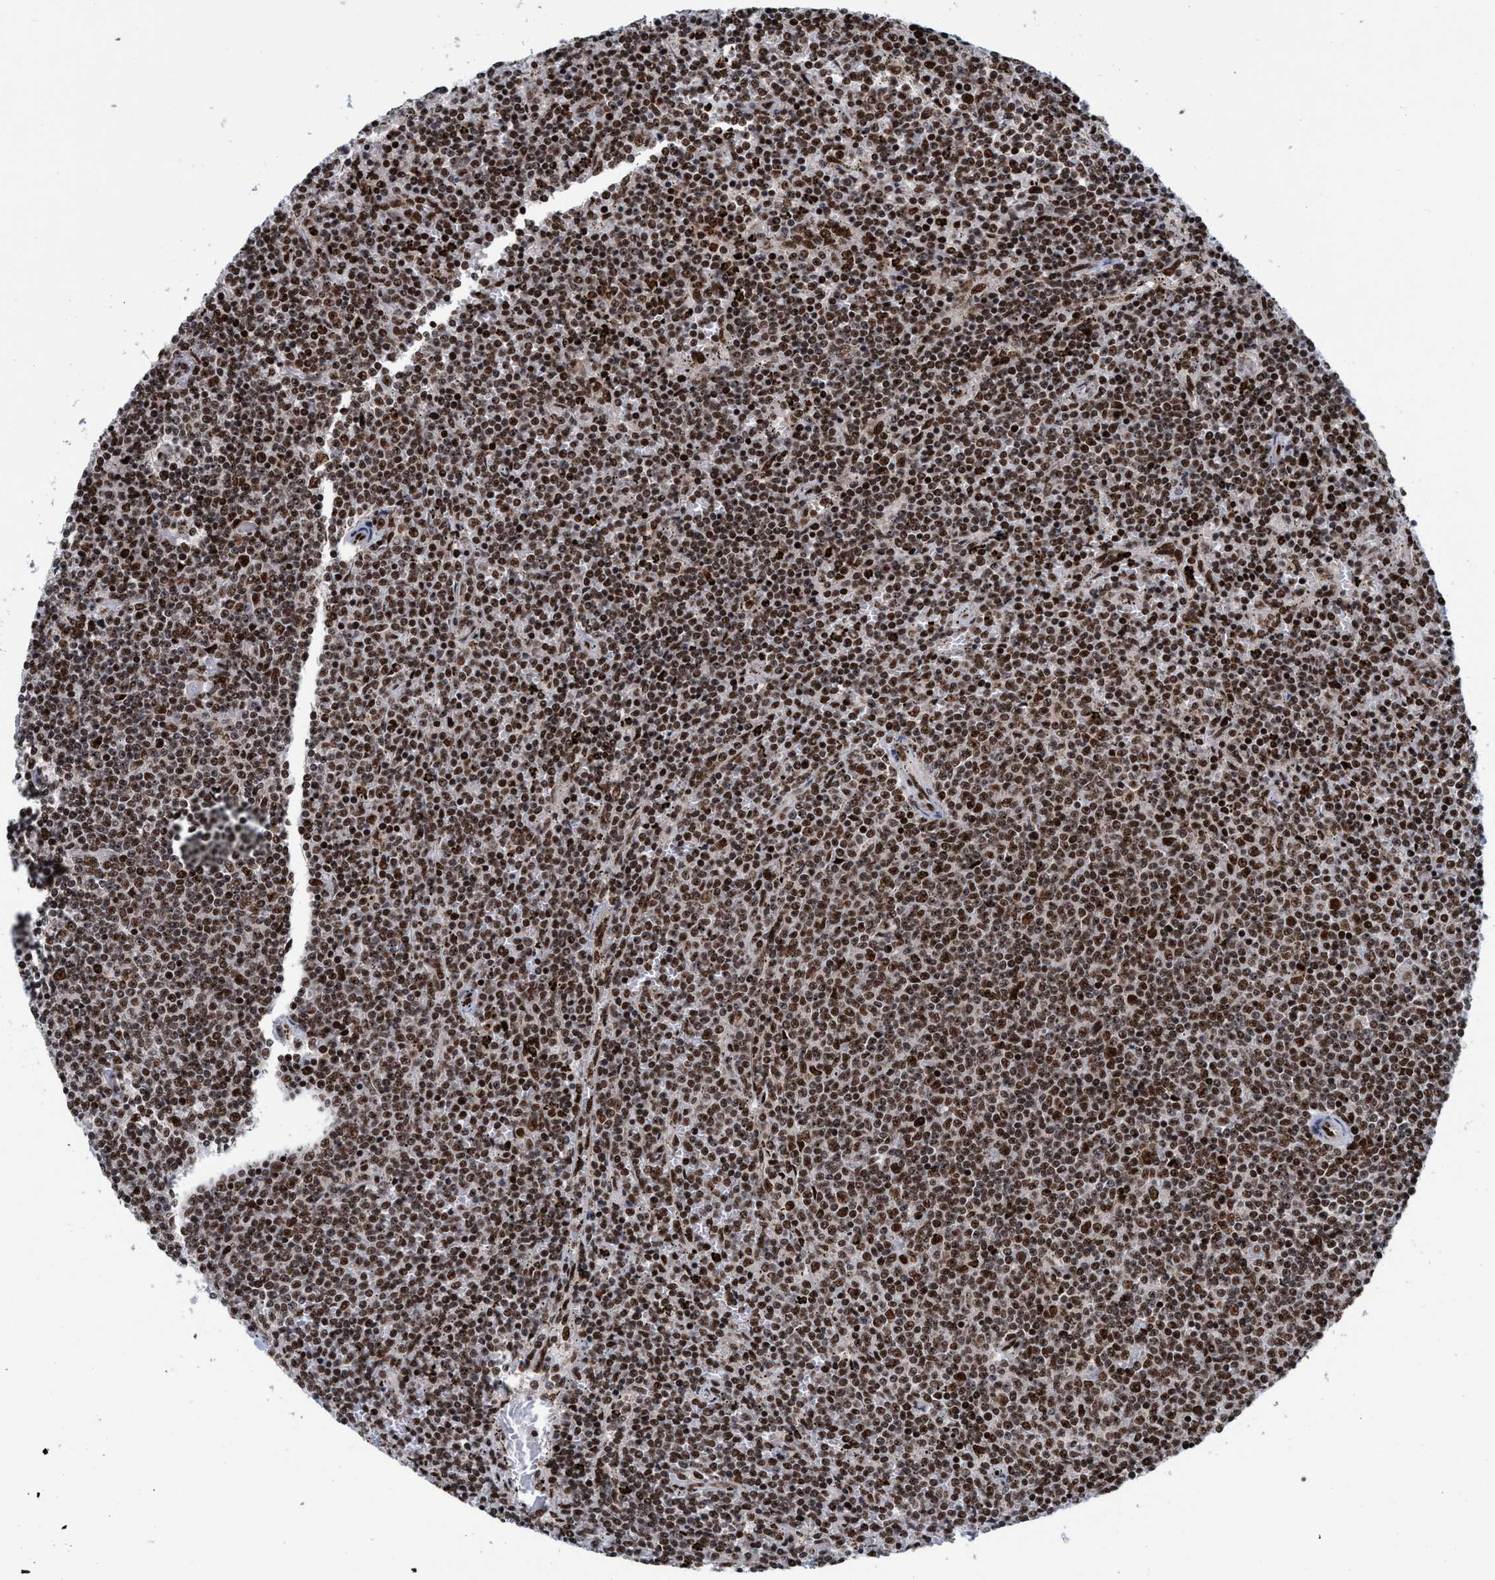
{"staining": {"intensity": "strong", "quantity": ">75%", "location": "nuclear"}, "tissue": "lymphoma", "cell_type": "Tumor cells", "image_type": "cancer", "snomed": [{"axis": "morphology", "description": "Malignant lymphoma, non-Hodgkin's type, Low grade"}, {"axis": "topography", "description": "Spleen"}], "caption": "Human lymphoma stained for a protein (brown) exhibits strong nuclear positive expression in approximately >75% of tumor cells.", "gene": "TOPBP1", "patient": {"sex": "female", "age": 50}}